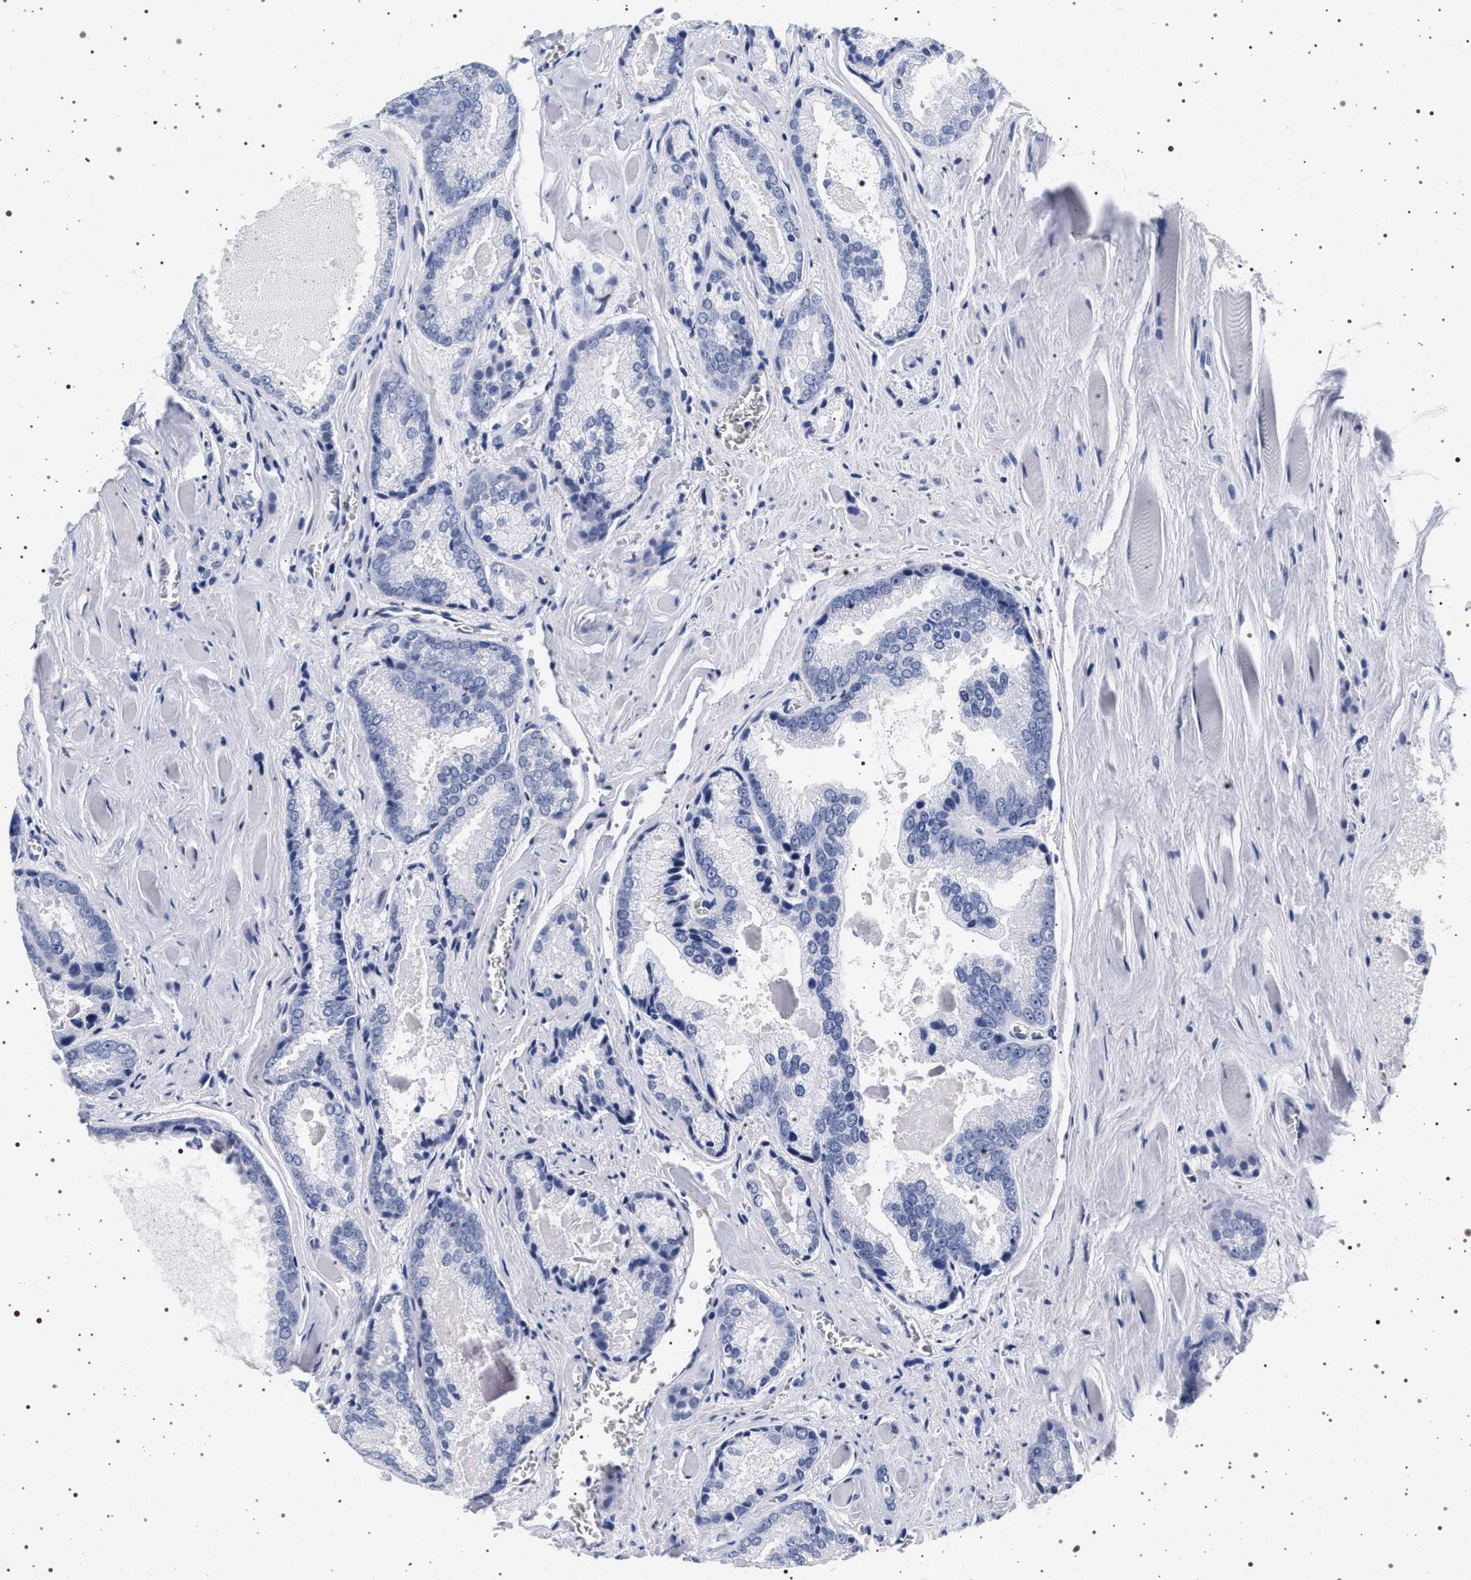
{"staining": {"intensity": "negative", "quantity": "none", "location": "none"}, "tissue": "prostate cancer", "cell_type": "Tumor cells", "image_type": "cancer", "snomed": [{"axis": "morphology", "description": "Adenocarcinoma, Low grade"}, {"axis": "topography", "description": "Prostate"}], "caption": "Low-grade adenocarcinoma (prostate) was stained to show a protein in brown. There is no significant expression in tumor cells.", "gene": "SYN1", "patient": {"sex": "male", "age": 64}}